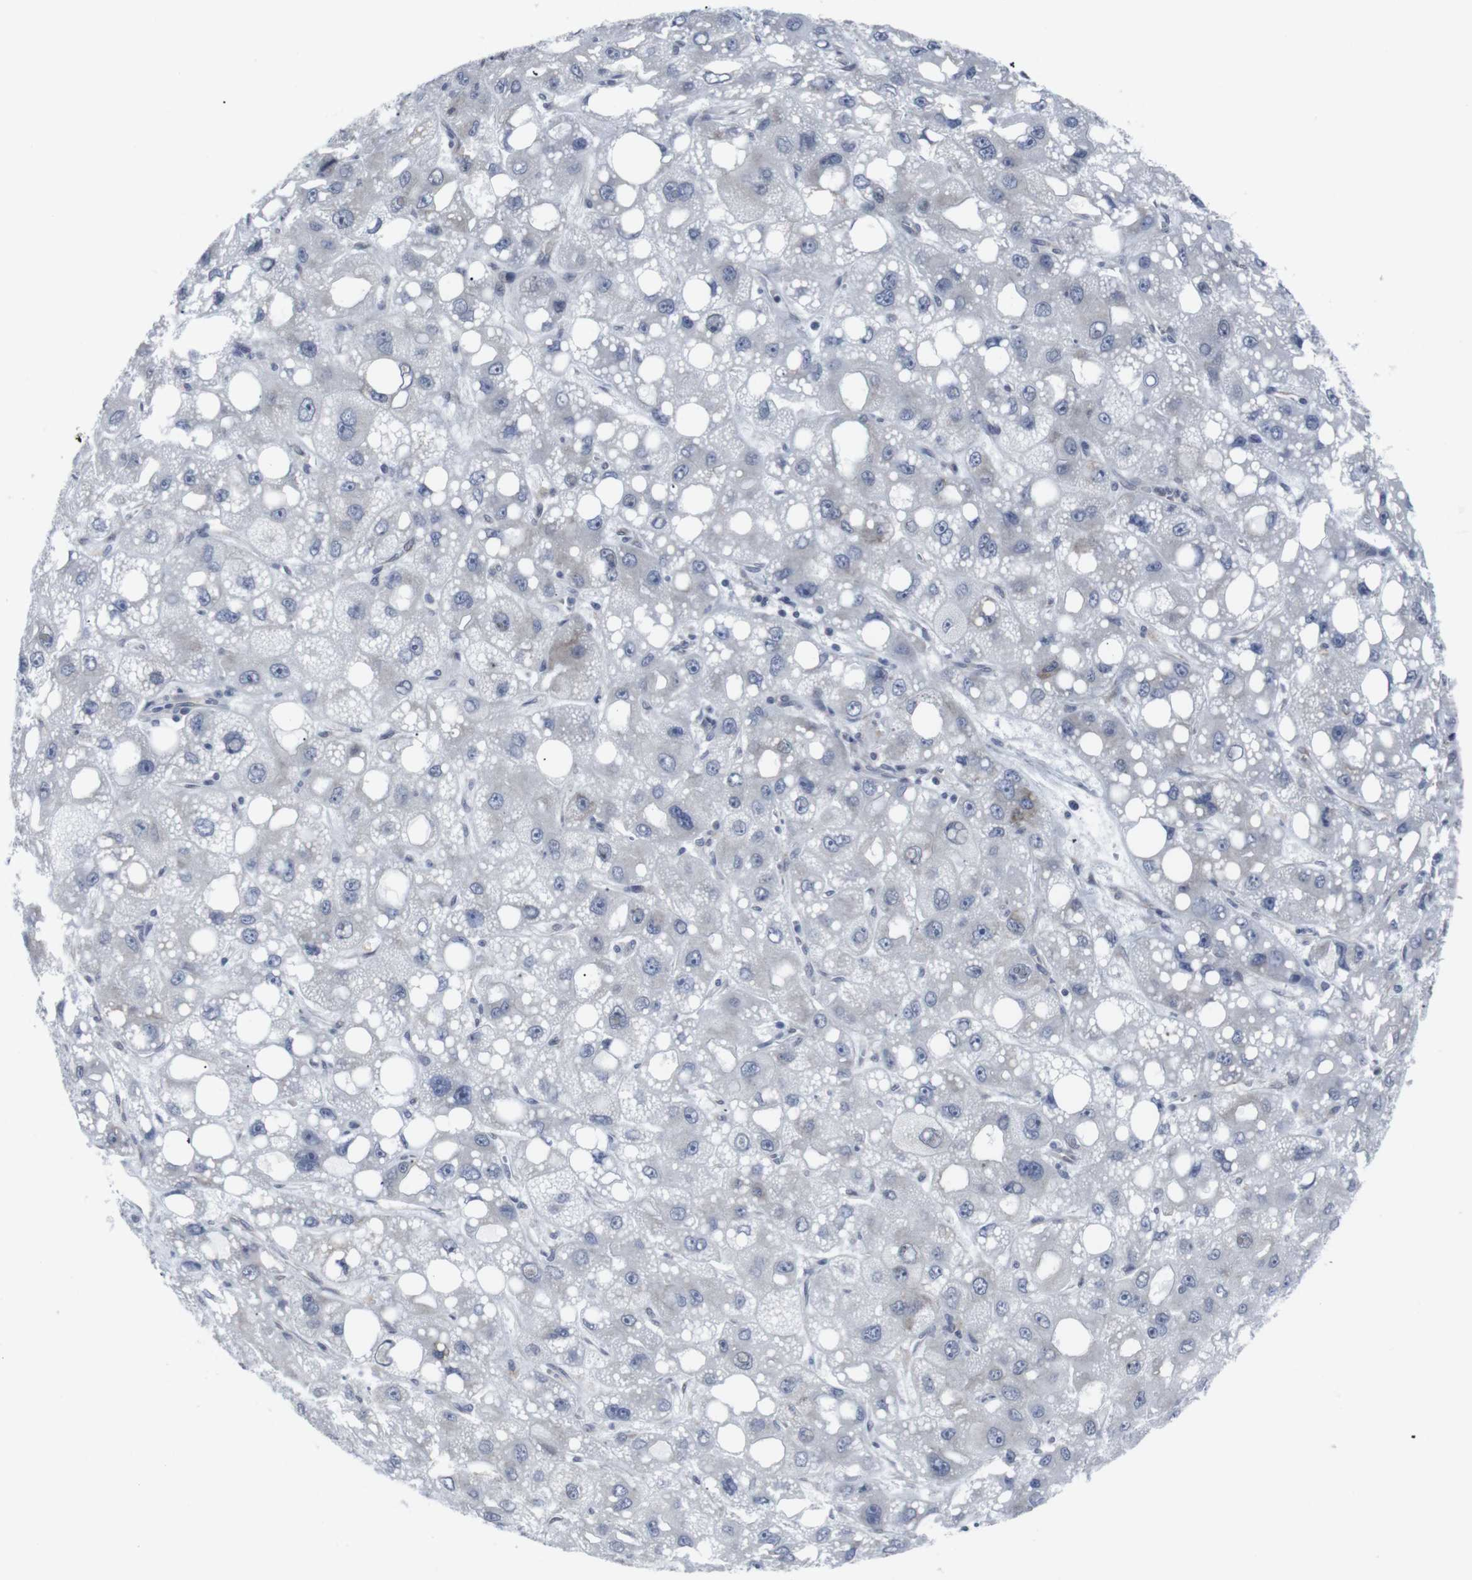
{"staining": {"intensity": "negative", "quantity": "none", "location": "none"}, "tissue": "liver cancer", "cell_type": "Tumor cells", "image_type": "cancer", "snomed": [{"axis": "morphology", "description": "Carcinoma, Hepatocellular, NOS"}, {"axis": "topography", "description": "Liver"}], "caption": "This is an IHC image of human liver cancer. There is no positivity in tumor cells.", "gene": "GEMIN2", "patient": {"sex": "male", "age": 55}}